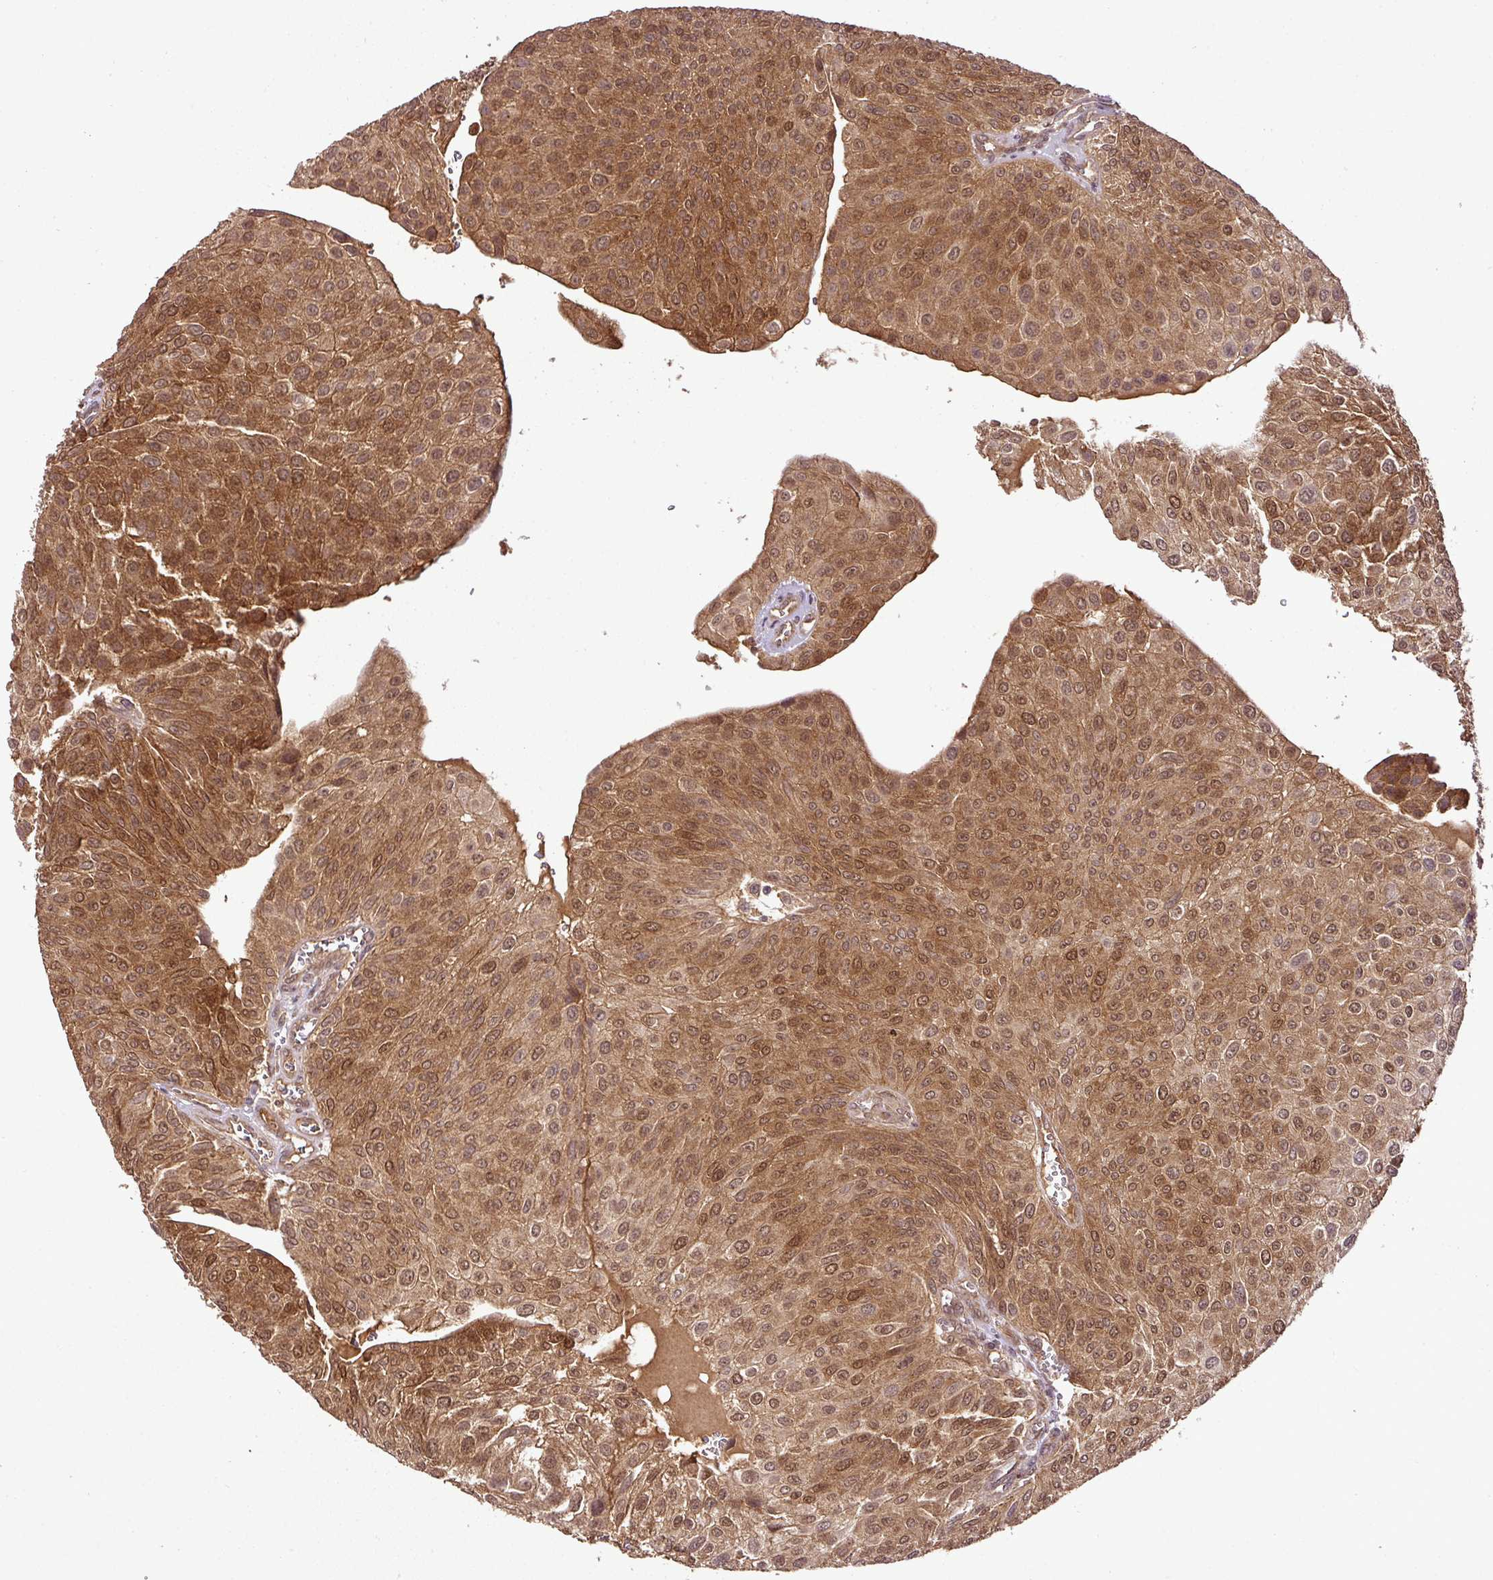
{"staining": {"intensity": "moderate", "quantity": ">75%", "location": "cytoplasmic/membranous,nuclear"}, "tissue": "urothelial cancer", "cell_type": "Tumor cells", "image_type": "cancer", "snomed": [{"axis": "morphology", "description": "Urothelial carcinoma, NOS"}, {"axis": "topography", "description": "Urinary bladder"}], "caption": "Moderate cytoplasmic/membranous and nuclear positivity for a protein is present in approximately >75% of tumor cells of transitional cell carcinoma using IHC.", "gene": "FAIM", "patient": {"sex": "male", "age": 67}}